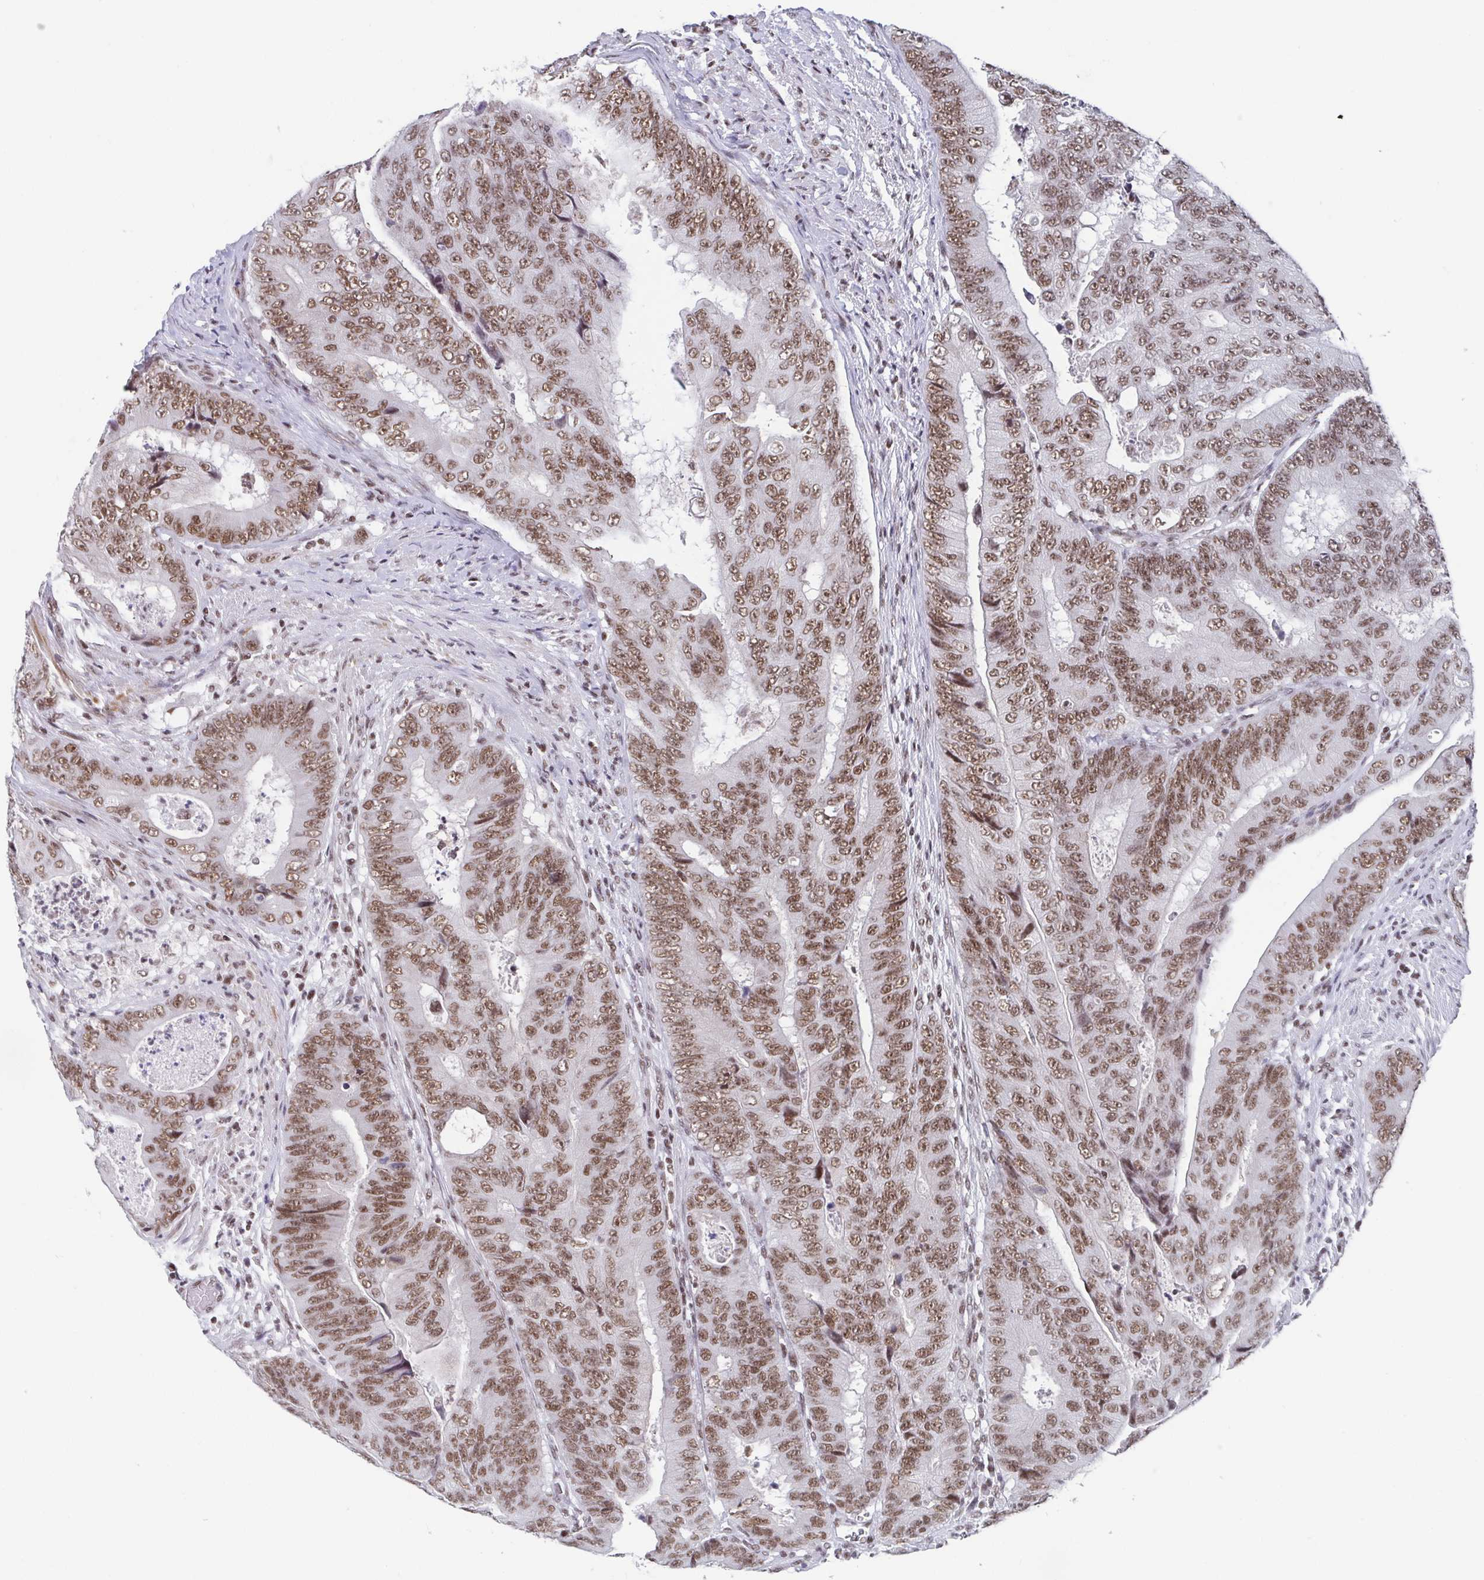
{"staining": {"intensity": "moderate", "quantity": ">75%", "location": "nuclear"}, "tissue": "colorectal cancer", "cell_type": "Tumor cells", "image_type": "cancer", "snomed": [{"axis": "morphology", "description": "Adenocarcinoma, NOS"}, {"axis": "topography", "description": "Colon"}], "caption": "Moderate nuclear staining is appreciated in about >75% of tumor cells in adenocarcinoma (colorectal).", "gene": "CTCF", "patient": {"sex": "female", "age": 48}}